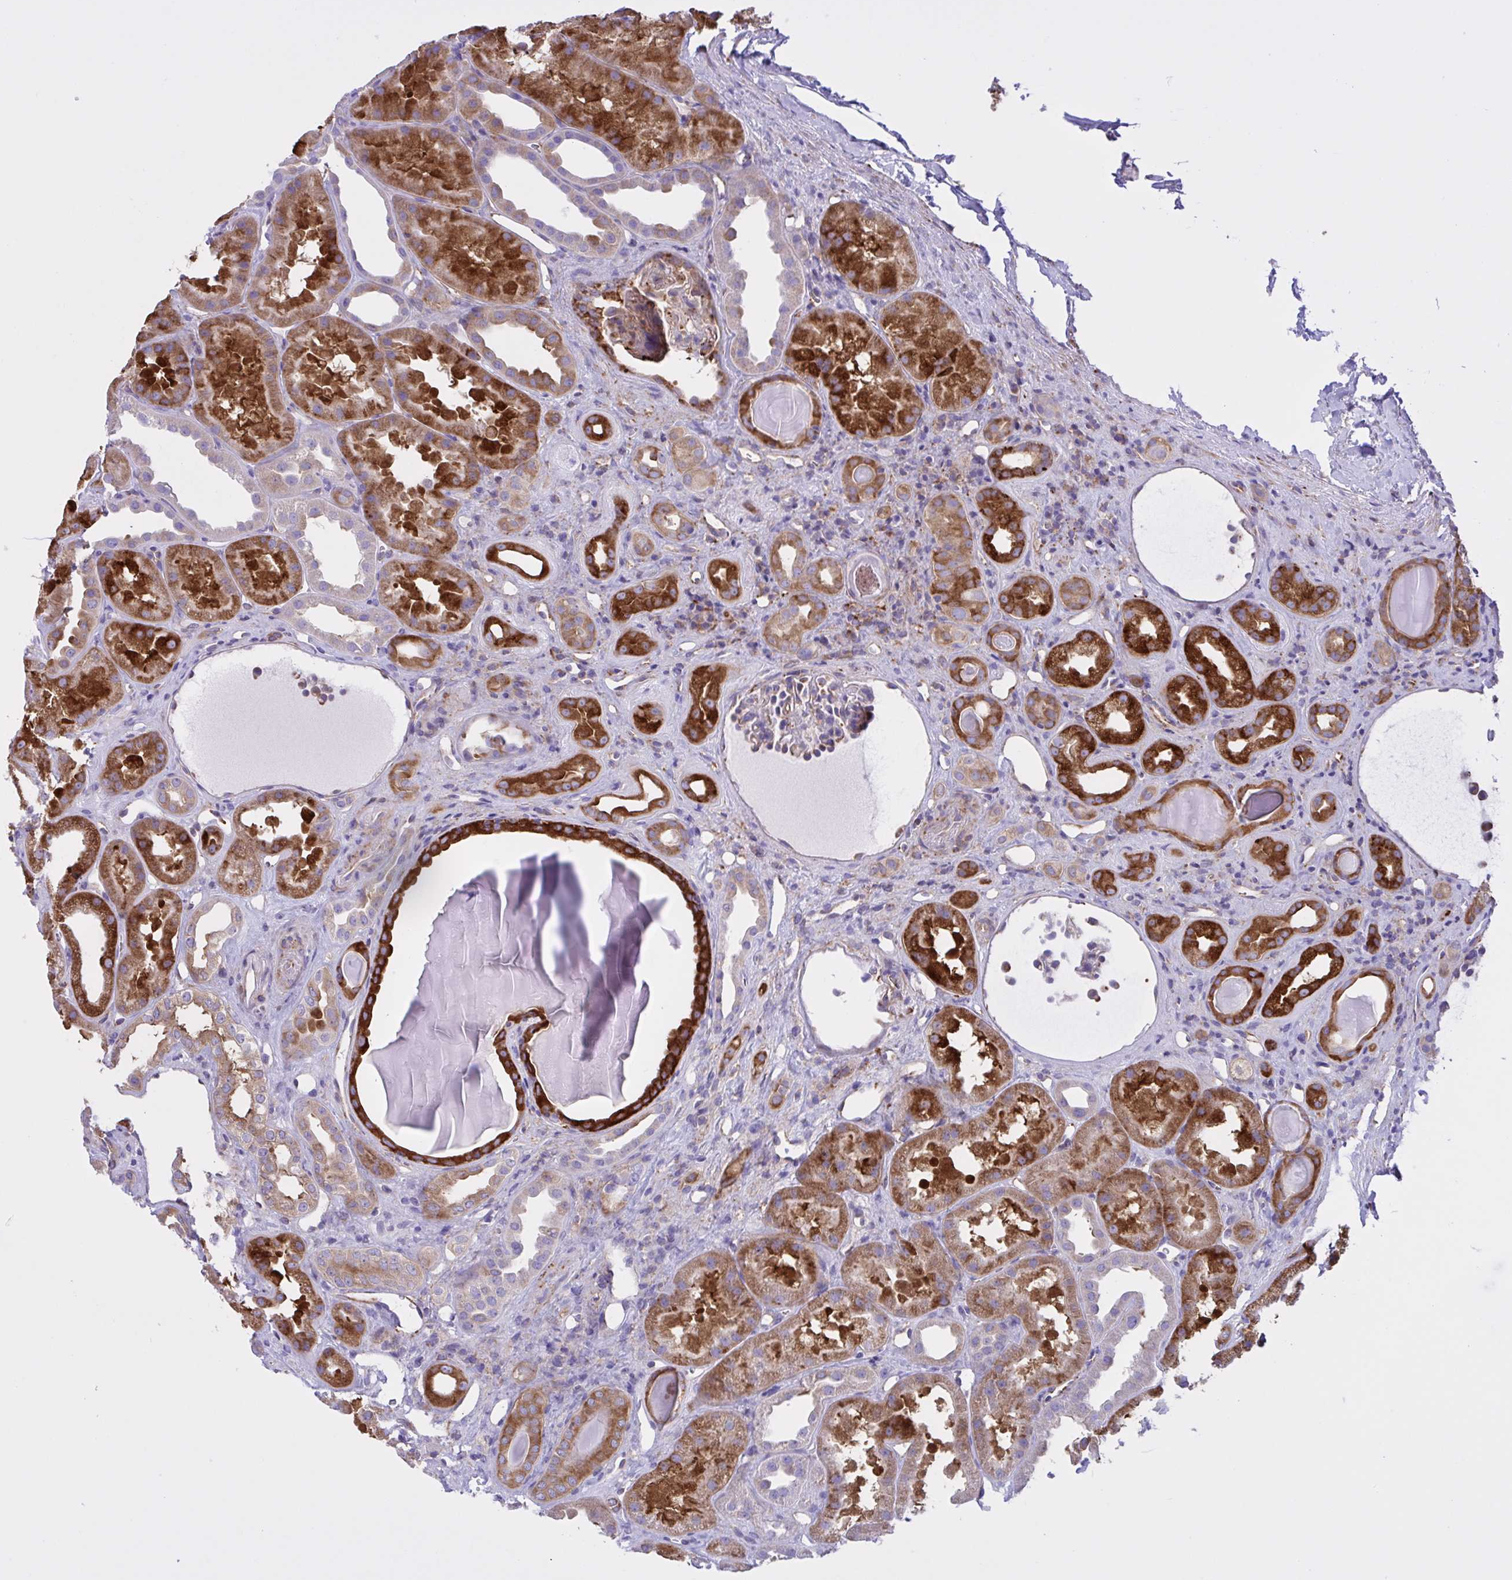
{"staining": {"intensity": "moderate", "quantity": "<25%", "location": "cytoplasmic/membranous"}, "tissue": "kidney", "cell_type": "Cells in glomeruli", "image_type": "normal", "snomed": [{"axis": "morphology", "description": "Normal tissue, NOS"}, {"axis": "topography", "description": "Kidney"}], "caption": "Immunohistochemical staining of unremarkable kidney displays moderate cytoplasmic/membranous protein expression in approximately <25% of cells in glomeruli. Nuclei are stained in blue.", "gene": "OR51M1", "patient": {"sex": "male", "age": 61}}